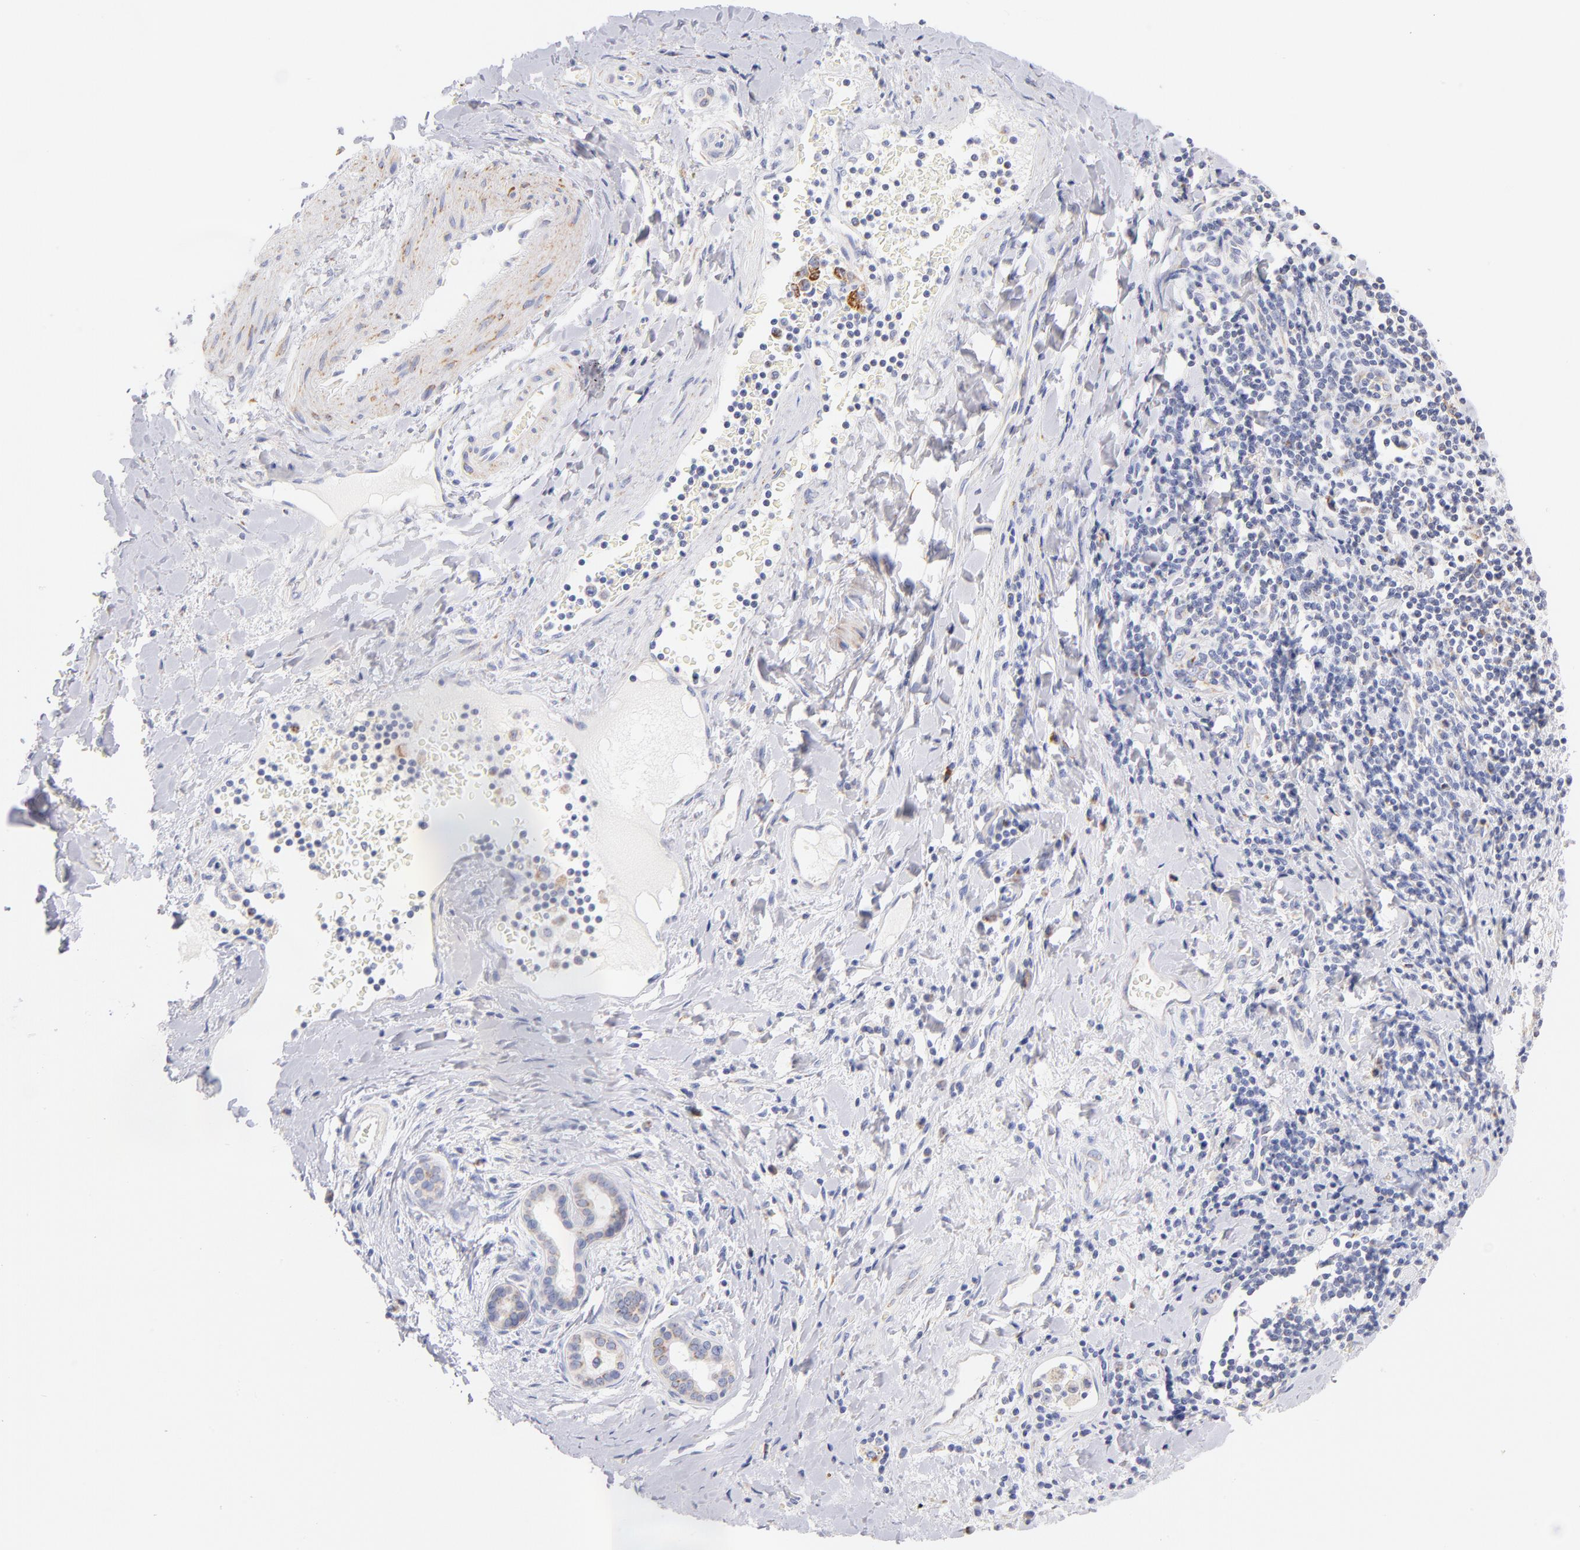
{"staining": {"intensity": "weak", "quantity": ">75%", "location": "cytoplasmic/membranous"}, "tissue": "liver cancer", "cell_type": "Tumor cells", "image_type": "cancer", "snomed": [{"axis": "morphology", "description": "Cholangiocarcinoma"}, {"axis": "topography", "description": "Liver"}], "caption": "Protein expression analysis of liver cancer (cholangiocarcinoma) displays weak cytoplasmic/membranous positivity in about >75% of tumor cells. The staining was performed using DAB, with brown indicating positive protein expression. Nuclei are stained blue with hematoxylin.", "gene": "AIFM1", "patient": {"sex": "male", "age": 57}}